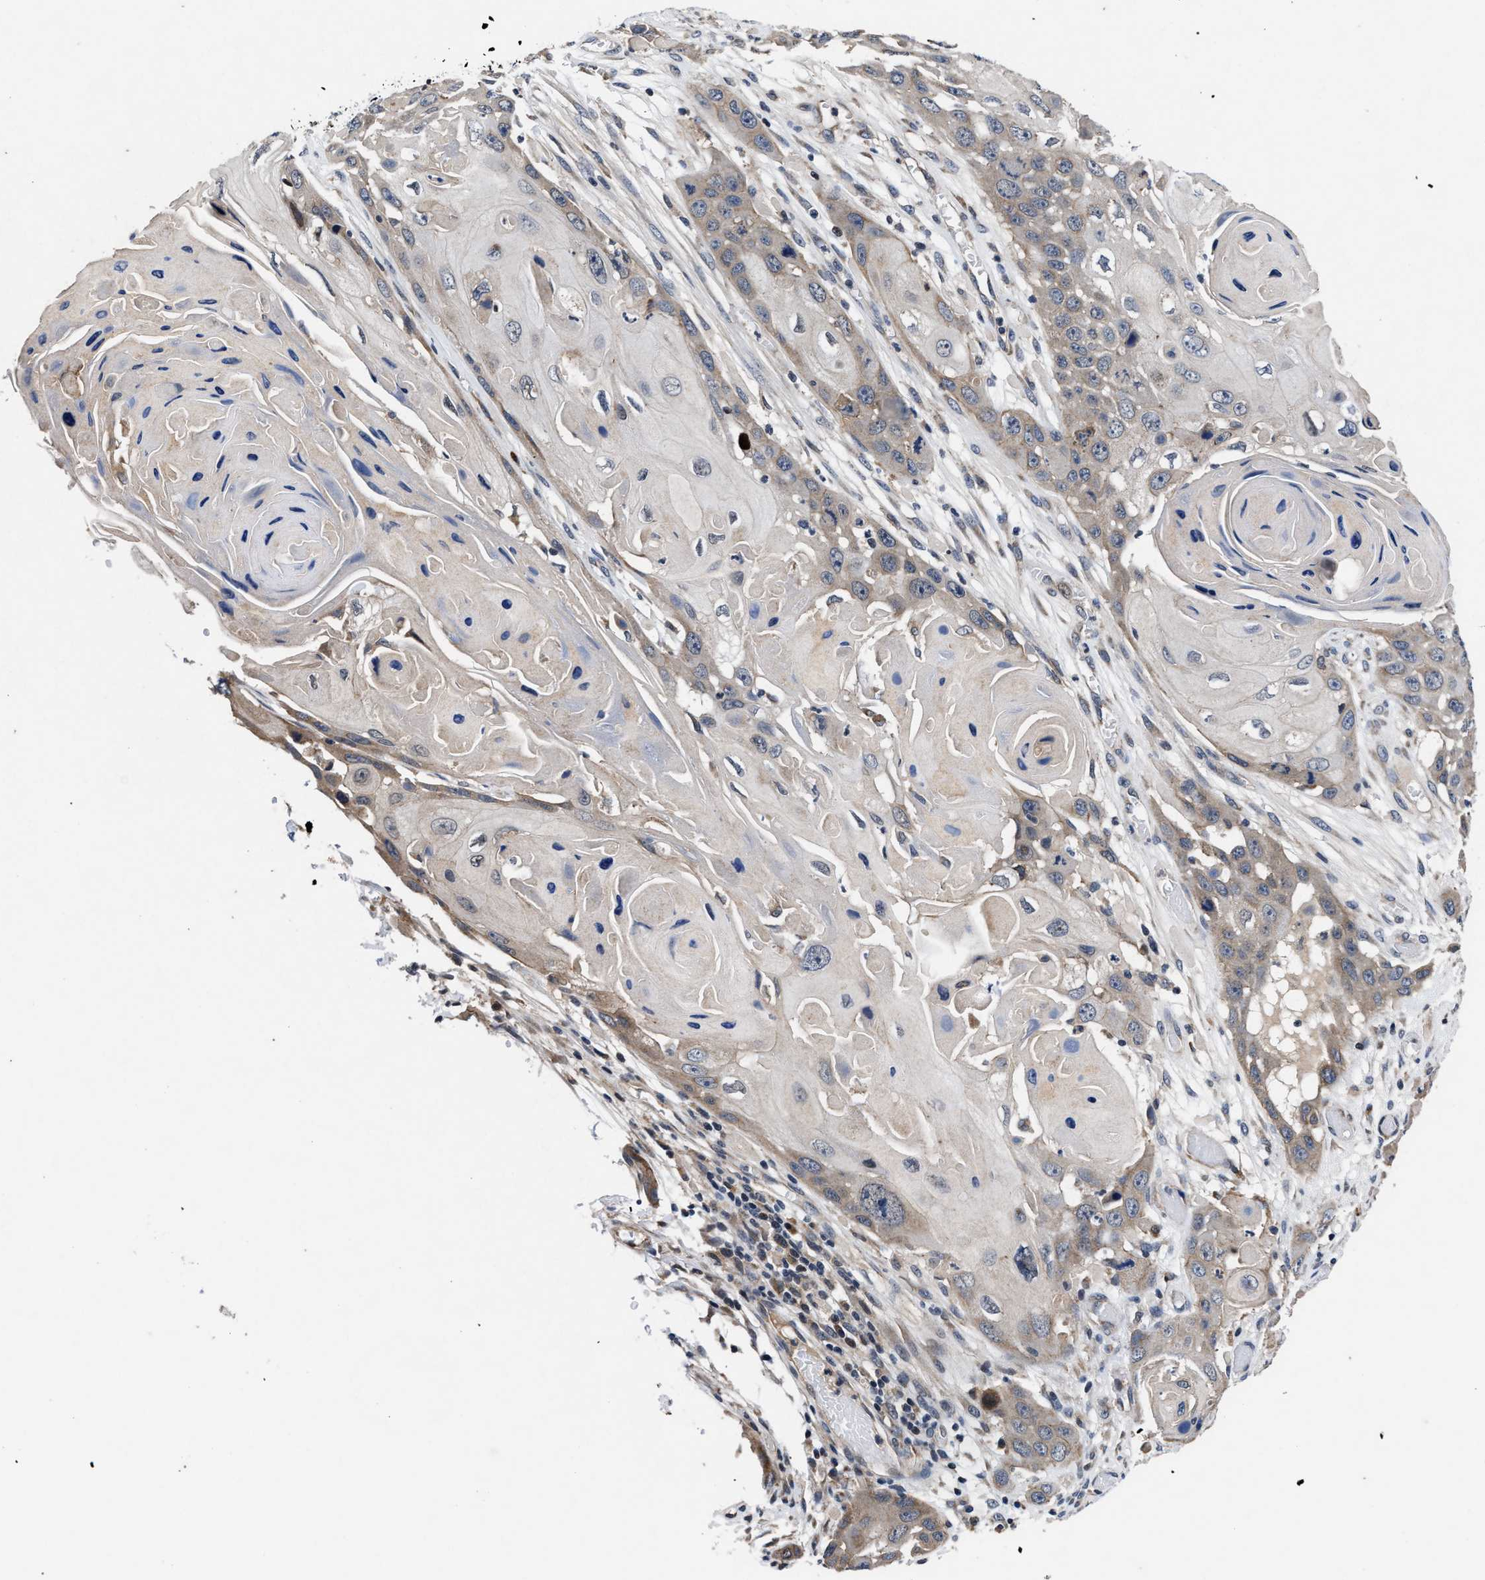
{"staining": {"intensity": "weak", "quantity": "<25%", "location": "cytoplasmic/membranous"}, "tissue": "skin cancer", "cell_type": "Tumor cells", "image_type": "cancer", "snomed": [{"axis": "morphology", "description": "Squamous cell carcinoma, NOS"}, {"axis": "topography", "description": "Skin"}], "caption": "Immunohistochemical staining of squamous cell carcinoma (skin) reveals no significant expression in tumor cells.", "gene": "TMEM53", "patient": {"sex": "male", "age": 55}}